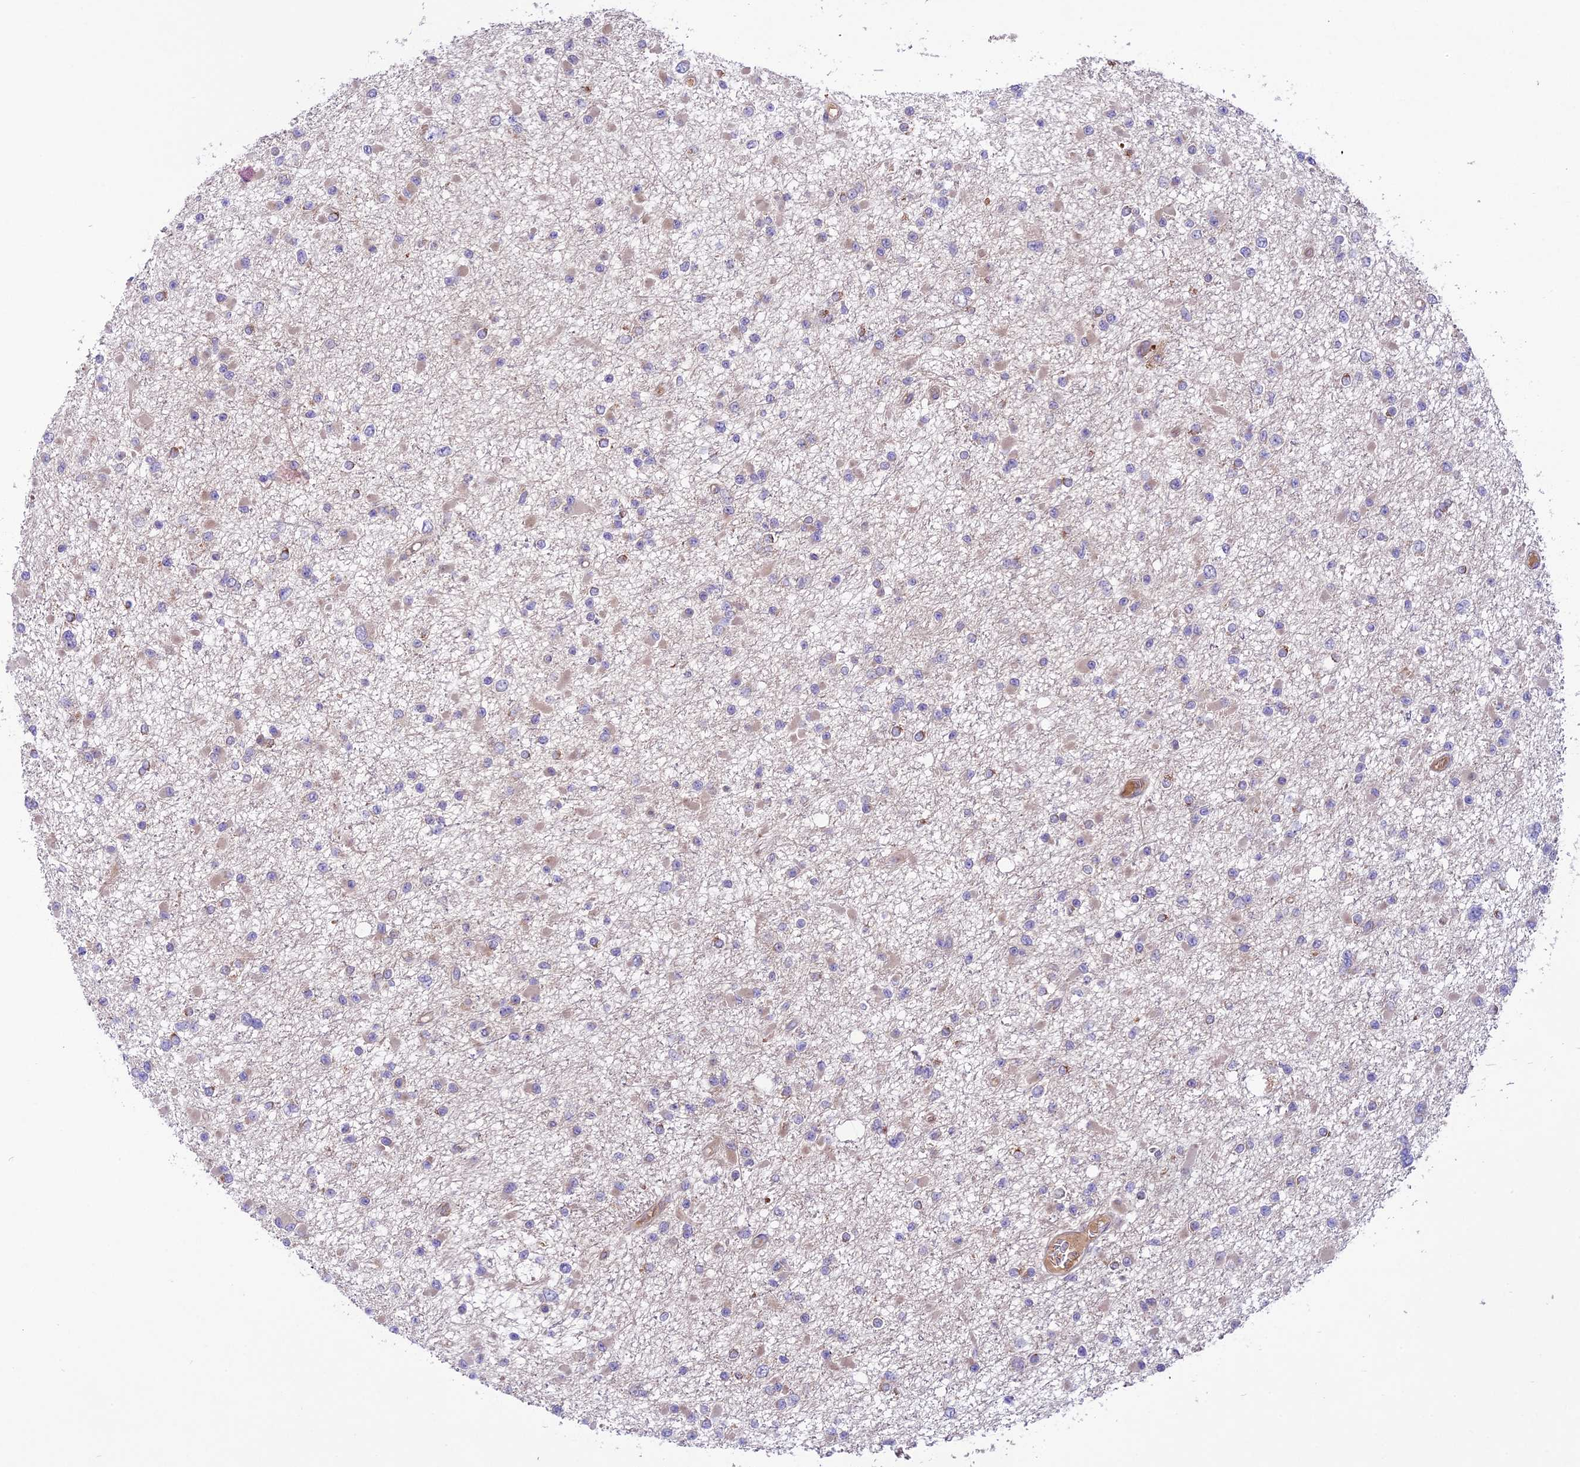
{"staining": {"intensity": "negative", "quantity": "none", "location": "none"}, "tissue": "glioma", "cell_type": "Tumor cells", "image_type": "cancer", "snomed": [{"axis": "morphology", "description": "Glioma, malignant, Low grade"}, {"axis": "topography", "description": "Brain"}], "caption": "Immunohistochemical staining of human glioma reveals no significant expression in tumor cells.", "gene": "COG8", "patient": {"sex": "female", "age": 22}}